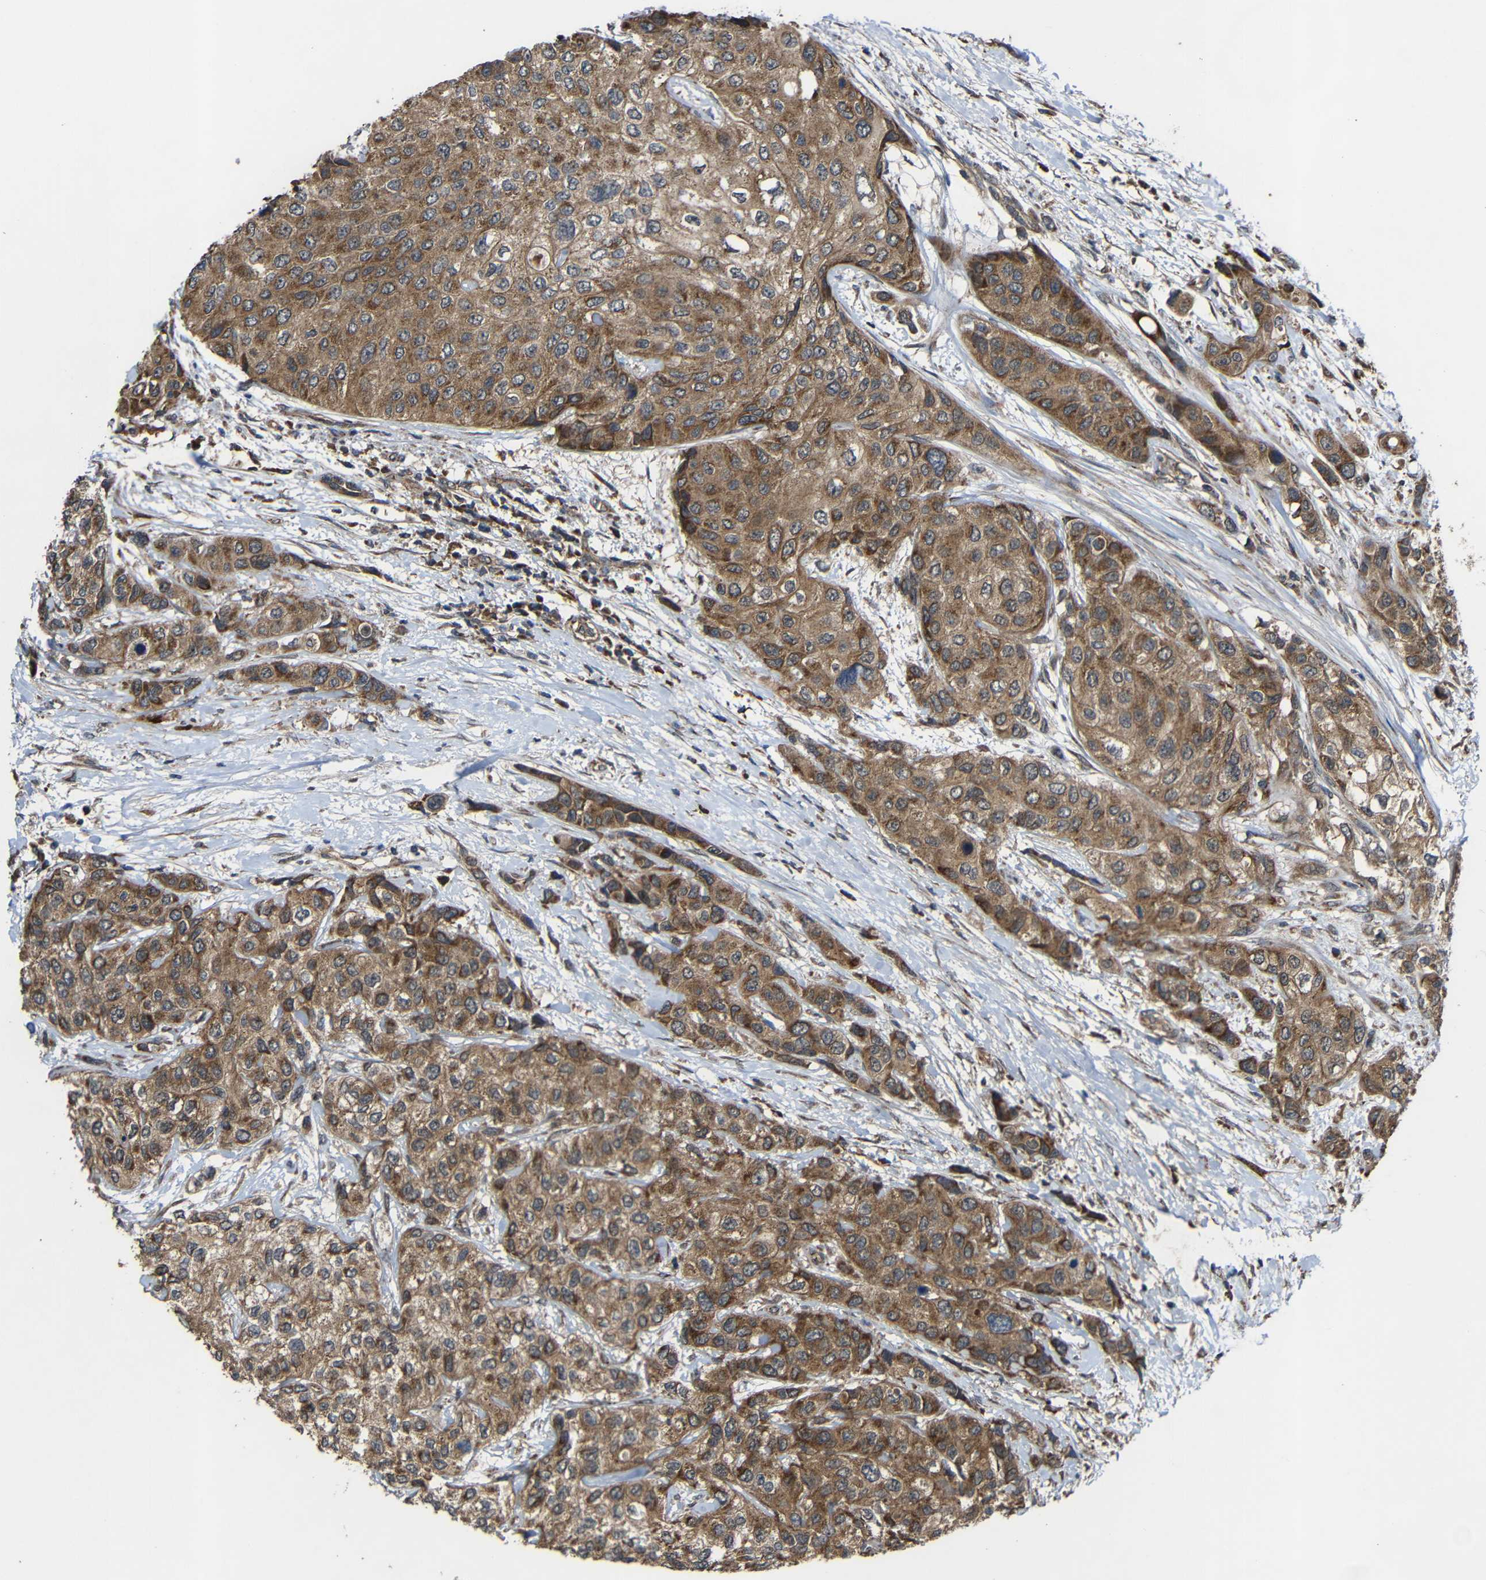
{"staining": {"intensity": "moderate", "quantity": ">75%", "location": "cytoplasmic/membranous"}, "tissue": "urothelial cancer", "cell_type": "Tumor cells", "image_type": "cancer", "snomed": [{"axis": "morphology", "description": "Urothelial carcinoma, High grade"}, {"axis": "topography", "description": "Urinary bladder"}], "caption": "Urothelial carcinoma (high-grade) was stained to show a protein in brown. There is medium levels of moderate cytoplasmic/membranous staining in approximately >75% of tumor cells.", "gene": "C1GALT1", "patient": {"sex": "female", "age": 56}}